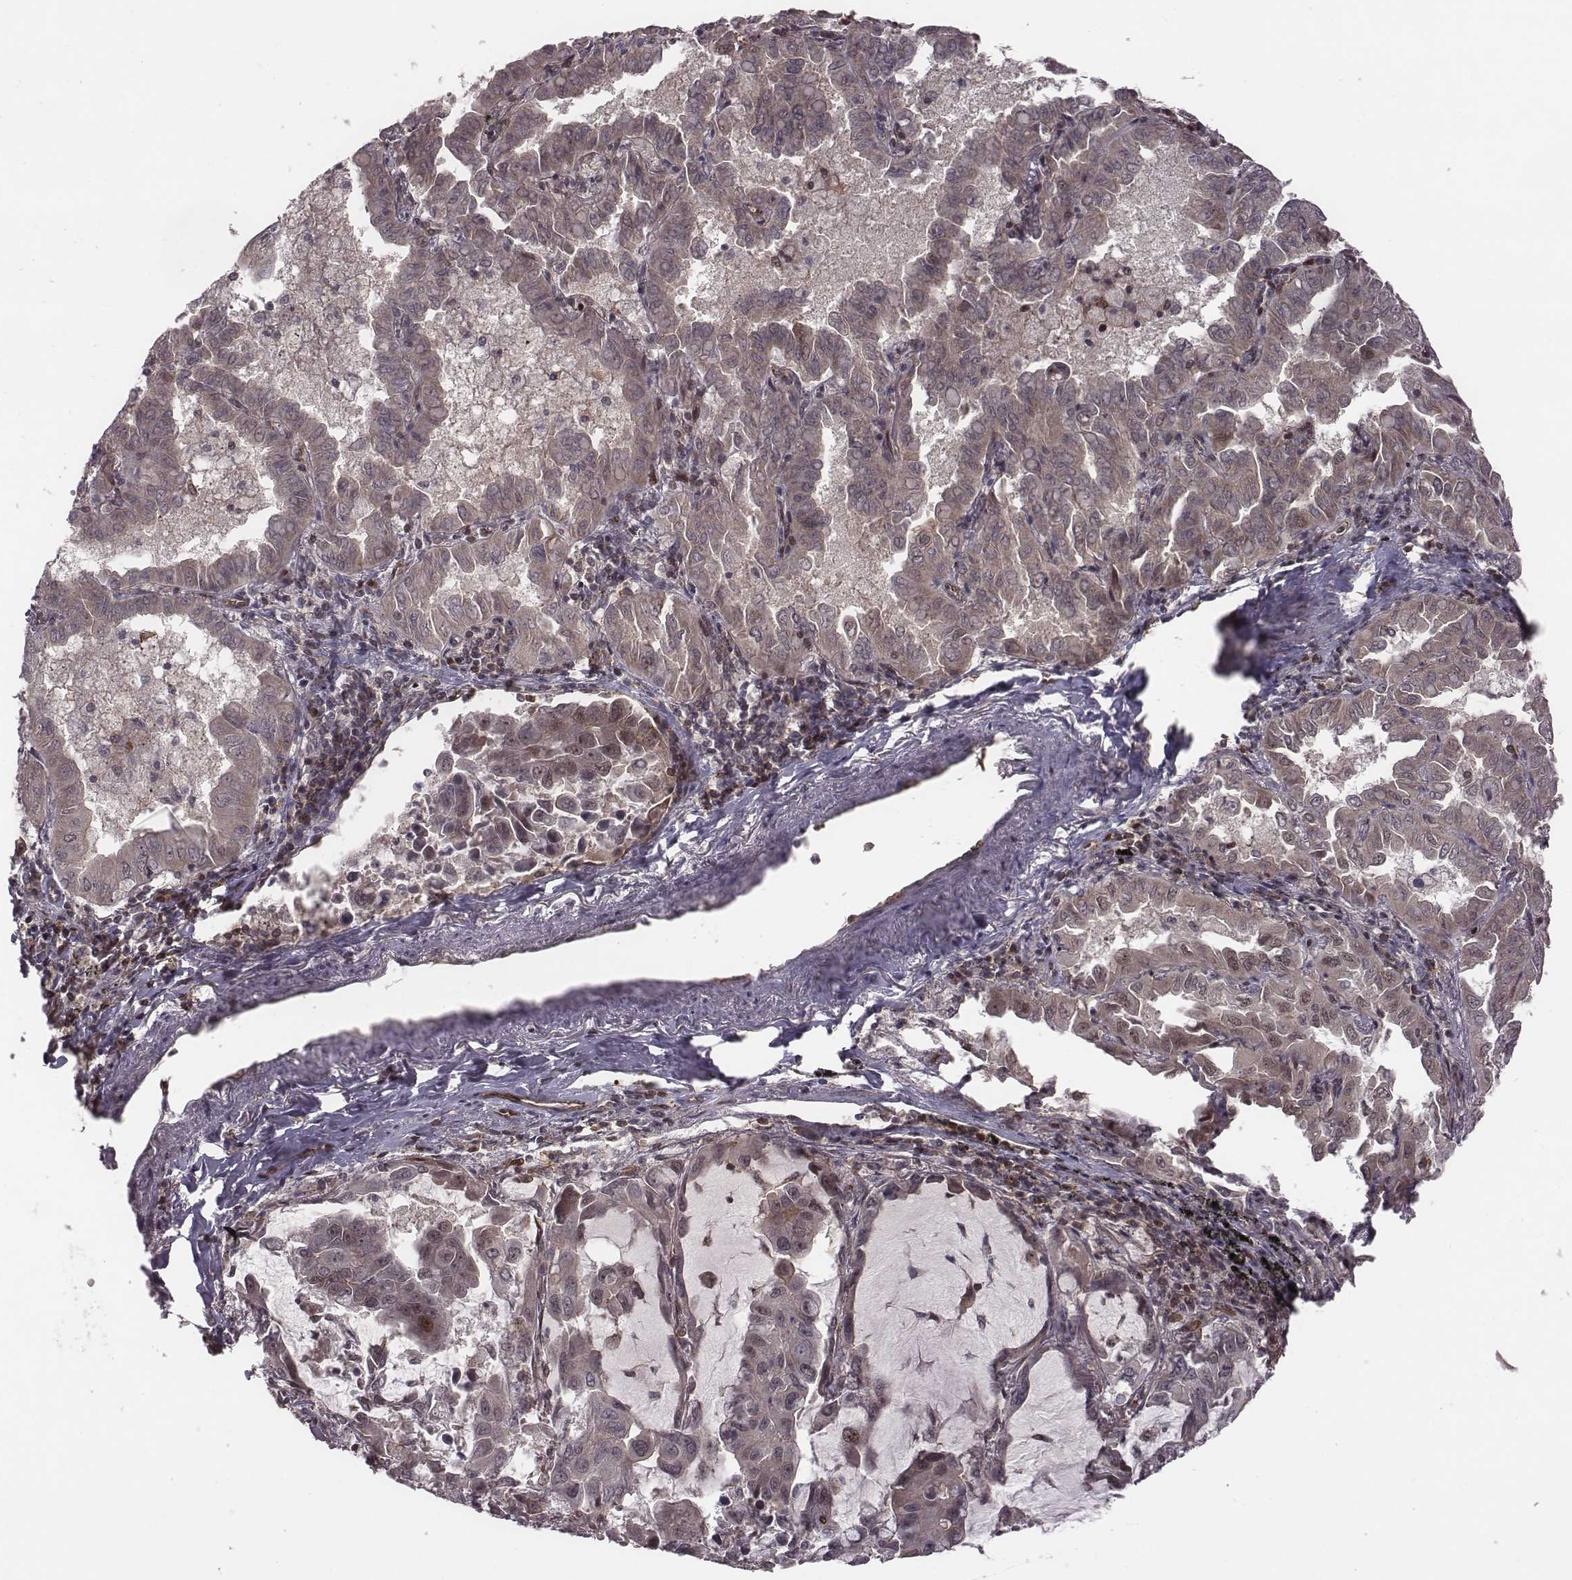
{"staining": {"intensity": "moderate", "quantity": "<25%", "location": "nuclear"}, "tissue": "lung cancer", "cell_type": "Tumor cells", "image_type": "cancer", "snomed": [{"axis": "morphology", "description": "Adenocarcinoma, NOS"}, {"axis": "topography", "description": "Lung"}], "caption": "The image reveals a brown stain indicating the presence of a protein in the nuclear of tumor cells in lung cancer.", "gene": "RPL3", "patient": {"sex": "male", "age": 64}}